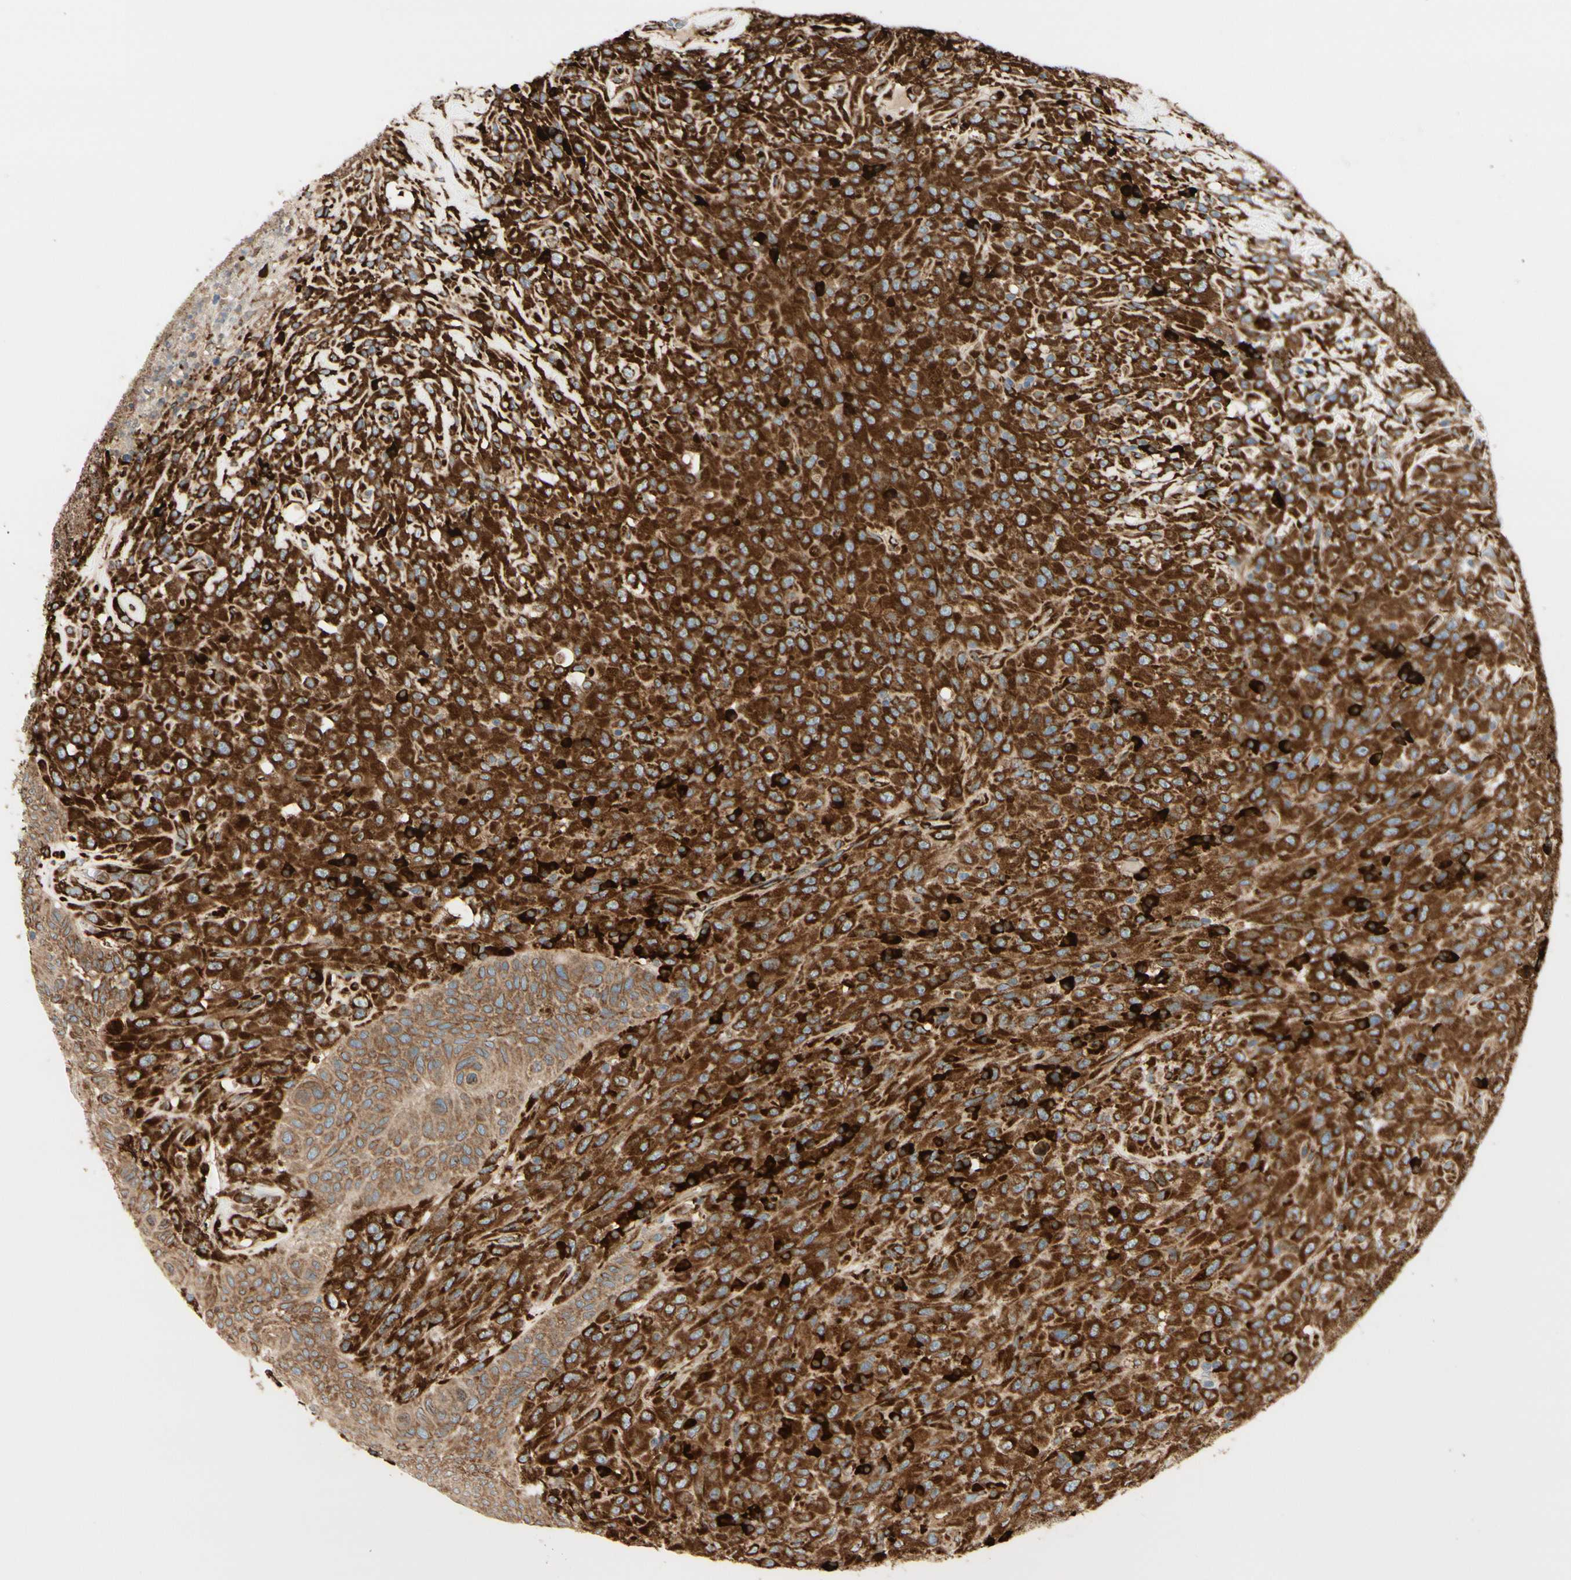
{"staining": {"intensity": "strong", "quantity": ">75%", "location": "cytoplasmic/membranous"}, "tissue": "urothelial cancer", "cell_type": "Tumor cells", "image_type": "cancer", "snomed": [{"axis": "morphology", "description": "Urothelial carcinoma, High grade"}, {"axis": "topography", "description": "Urinary bladder"}], "caption": "The micrograph displays immunohistochemical staining of high-grade urothelial carcinoma. There is strong cytoplasmic/membranous staining is seen in about >75% of tumor cells.", "gene": "RRBP1", "patient": {"sex": "male", "age": 66}}